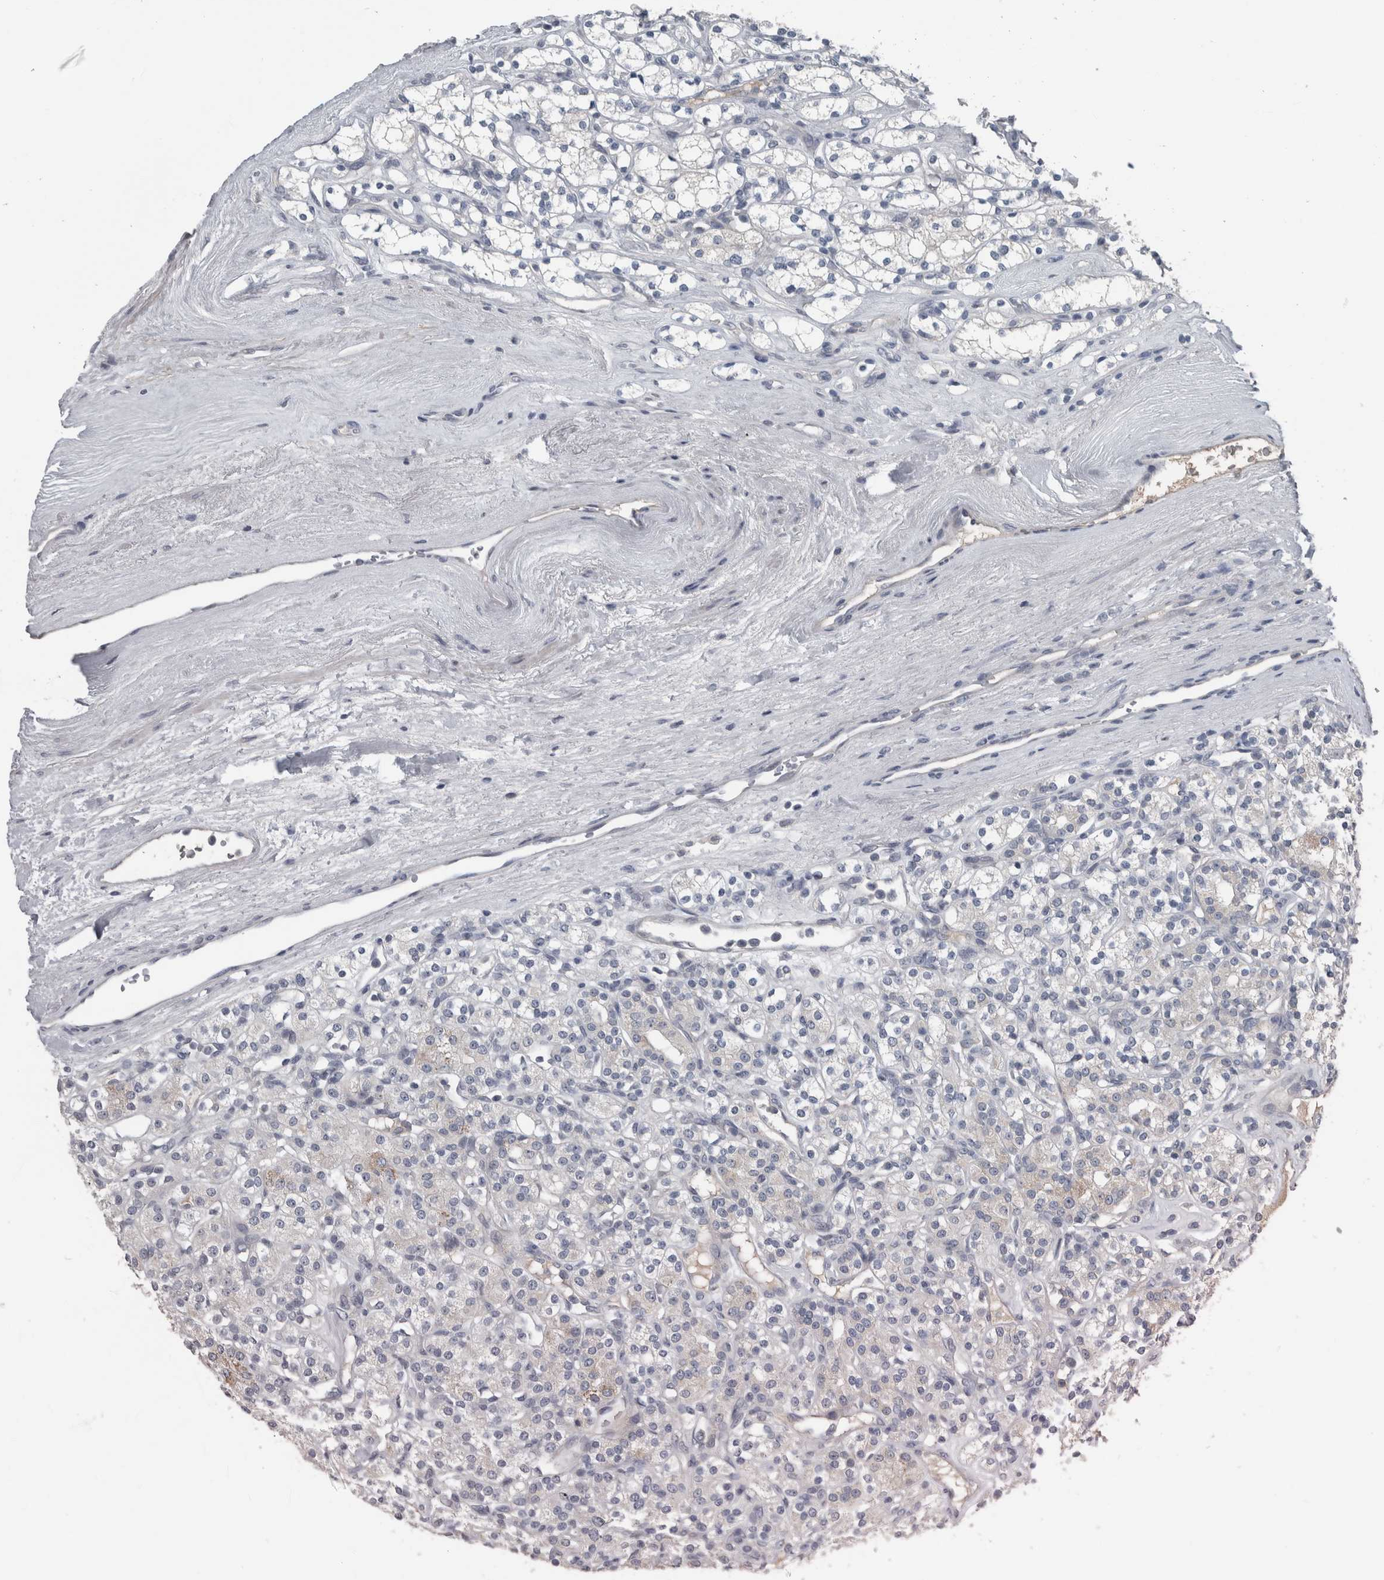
{"staining": {"intensity": "negative", "quantity": "none", "location": "none"}, "tissue": "renal cancer", "cell_type": "Tumor cells", "image_type": "cancer", "snomed": [{"axis": "morphology", "description": "Adenocarcinoma, NOS"}, {"axis": "topography", "description": "Kidney"}], "caption": "Protein analysis of adenocarcinoma (renal) exhibits no significant staining in tumor cells.", "gene": "KRT20", "patient": {"sex": "male", "age": 77}}